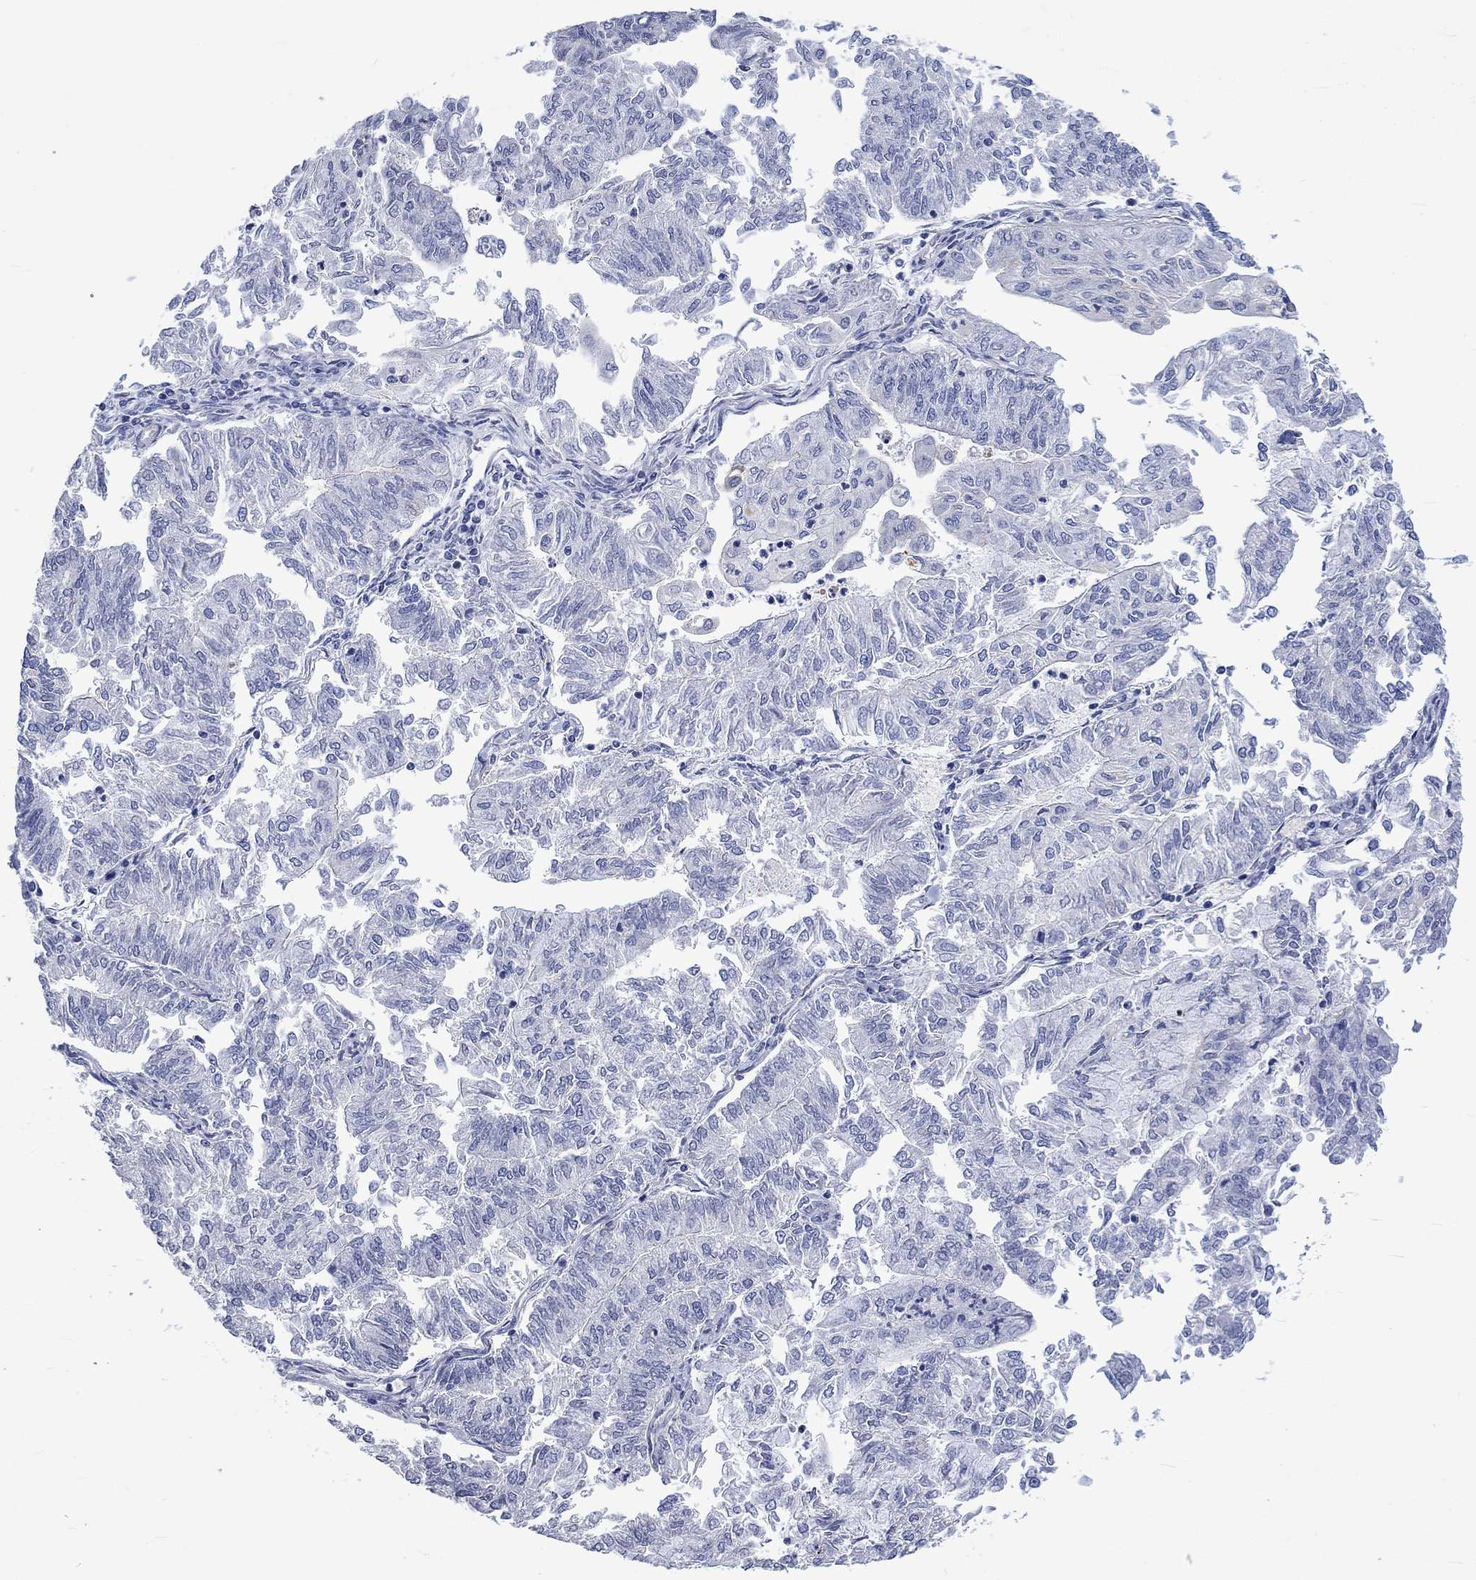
{"staining": {"intensity": "negative", "quantity": "none", "location": "none"}, "tissue": "endometrial cancer", "cell_type": "Tumor cells", "image_type": "cancer", "snomed": [{"axis": "morphology", "description": "Adenocarcinoma, NOS"}, {"axis": "topography", "description": "Endometrium"}], "caption": "IHC image of human endometrial adenocarcinoma stained for a protein (brown), which shows no staining in tumor cells. (Immunohistochemistry (ihc), brightfield microscopy, high magnification).", "gene": "AGRP", "patient": {"sex": "female", "age": 59}}